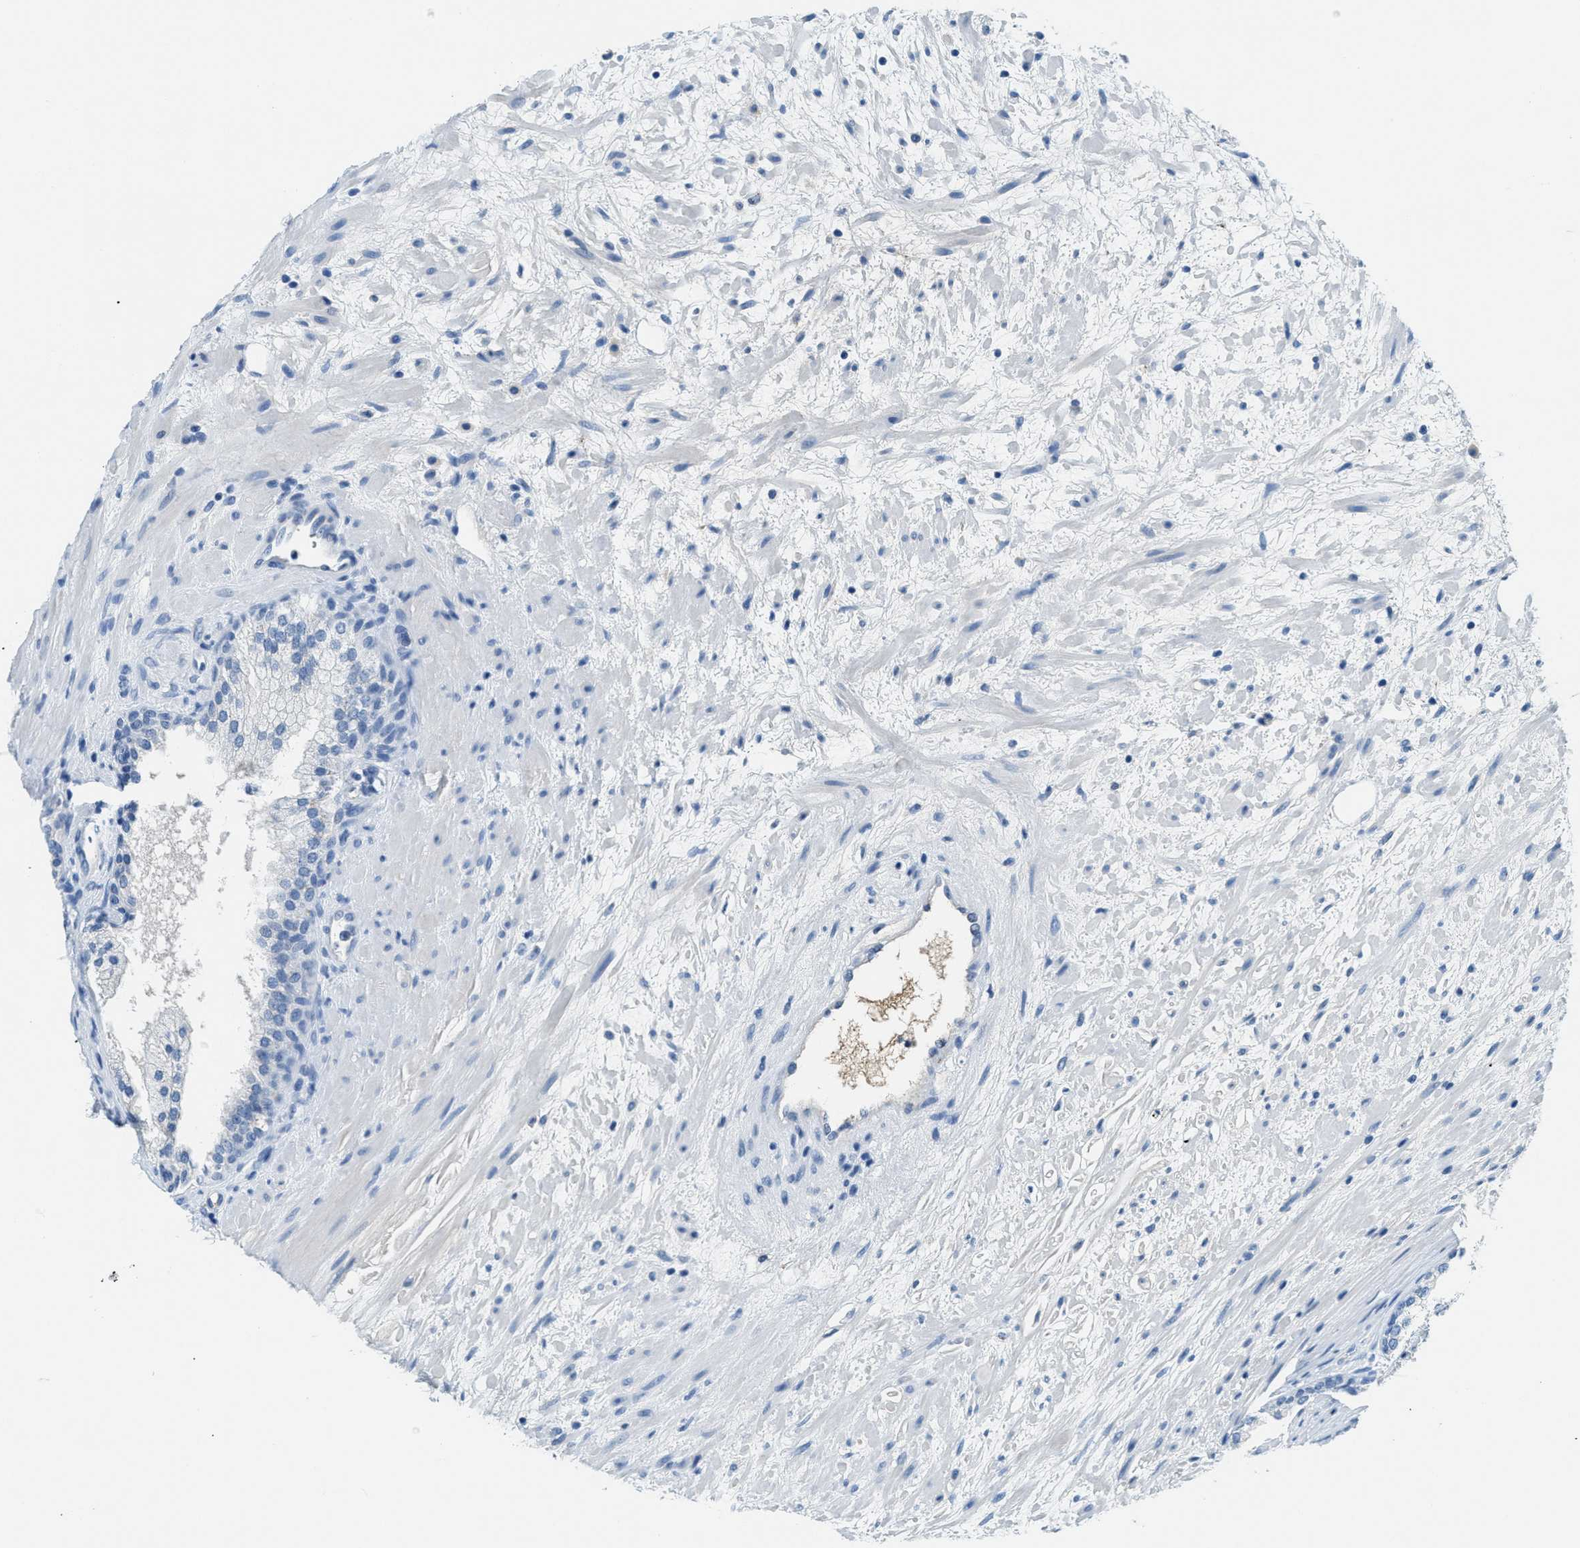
{"staining": {"intensity": "negative", "quantity": "none", "location": "none"}, "tissue": "prostate", "cell_type": "Glandular cells", "image_type": "normal", "snomed": [{"axis": "morphology", "description": "Normal tissue, NOS"}, {"axis": "topography", "description": "Prostate"}], "caption": "DAB immunohistochemical staining of benign prostate shows no significant positivity in glandular cells.", "gene": "A2M", "patient": {"sex": "male", "age": 76}}